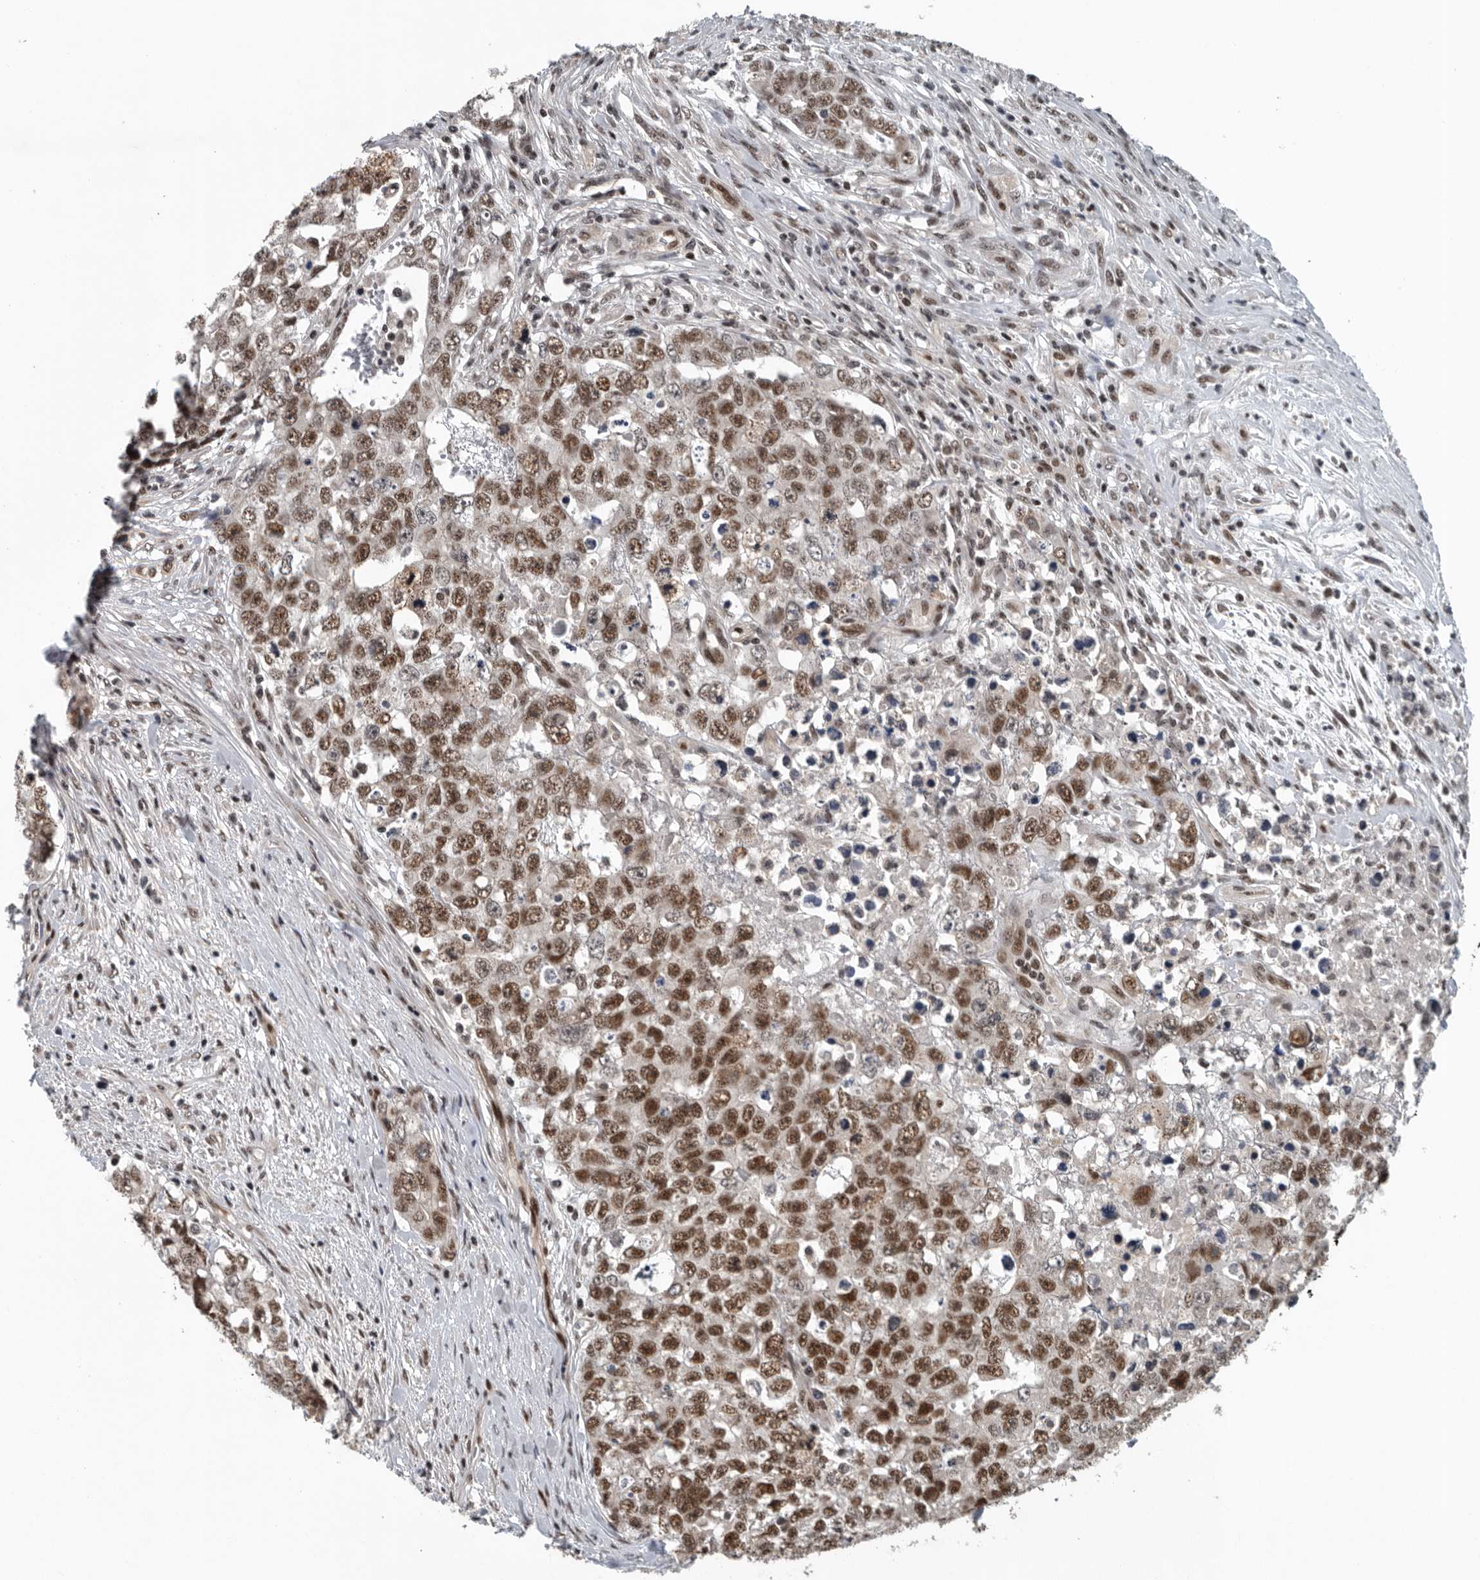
{"staining": {"intensity": "moderate", "quantity": ">75%", "location": "nuclear"}, "tissue": "testis cancer", "cell_type": "Tumor cells", "image_type": "cancer", "snomed": [{"axis": "morphology", "description": "Carcinoma, Embryonal, NOS"}, {"axis": "topography", "description": "Testis"}], "caption": "About >75% of tumor cells in embryonal carcinoma (testis) display moderate nuclear protein staining as visualized by brown immunohistochemical staining.", "gene": "SENP7", "patient": {"sex": "male", "age": 28}}